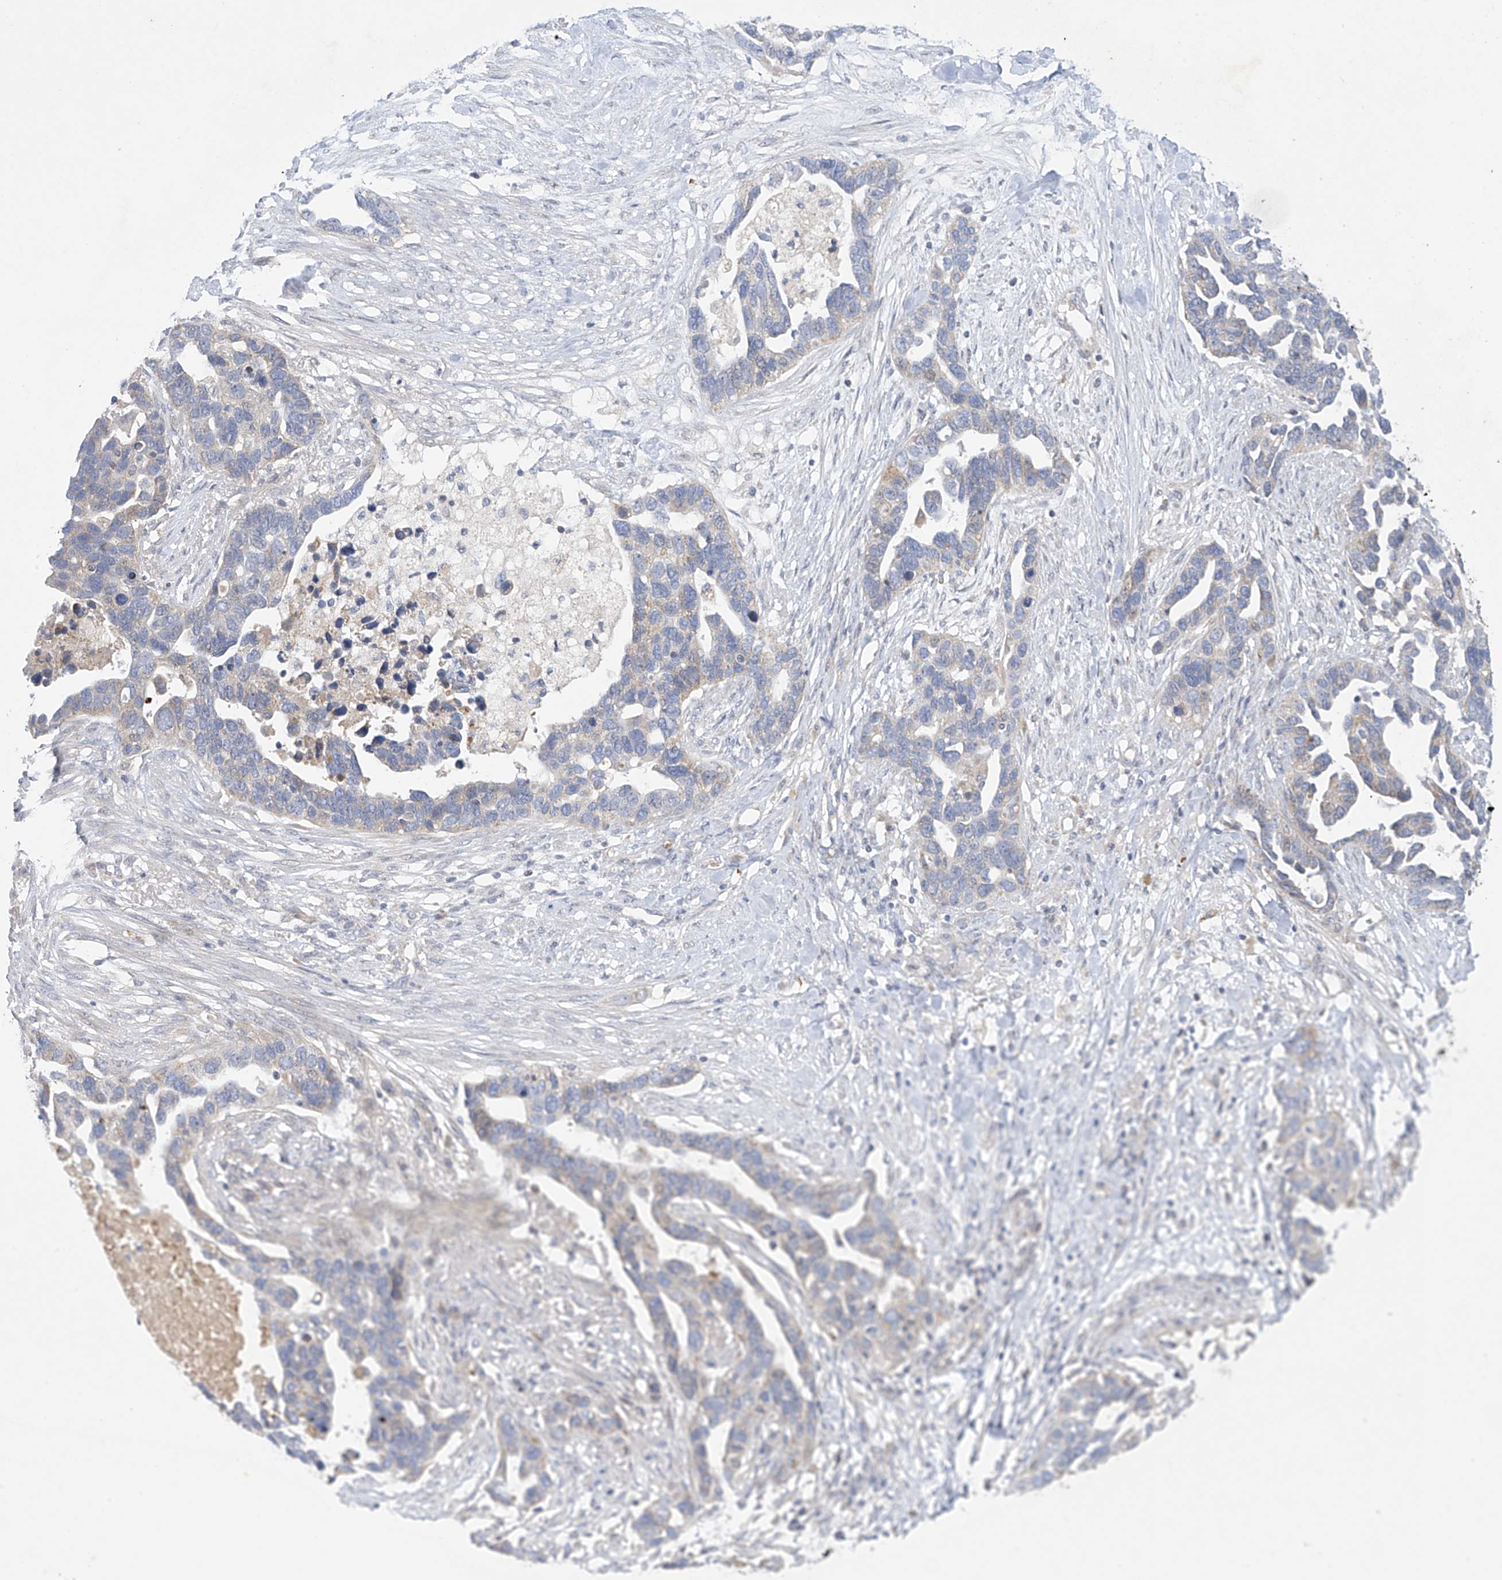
{"staining": {"intensity": "weak", "quantity": "<25%", "location": "cytoplasmic/membranous"}, "tissue": "ovarian cancer", "cell_type": "Tumor cells", "image_type": "cancer", "snomed": [{"axis": "morphology", "description": "Cystadenocarcinoma, serous, NOS"}, {"axis": "topography", "description": "Ovary"}], "caption": "Immunohistochemical staining of human serous cystadenocarcinoma (ovarian) reveals no significant staining in tumor cells.", "gene": "METTL18", "patient": {"sex": "female", "age": 54}}